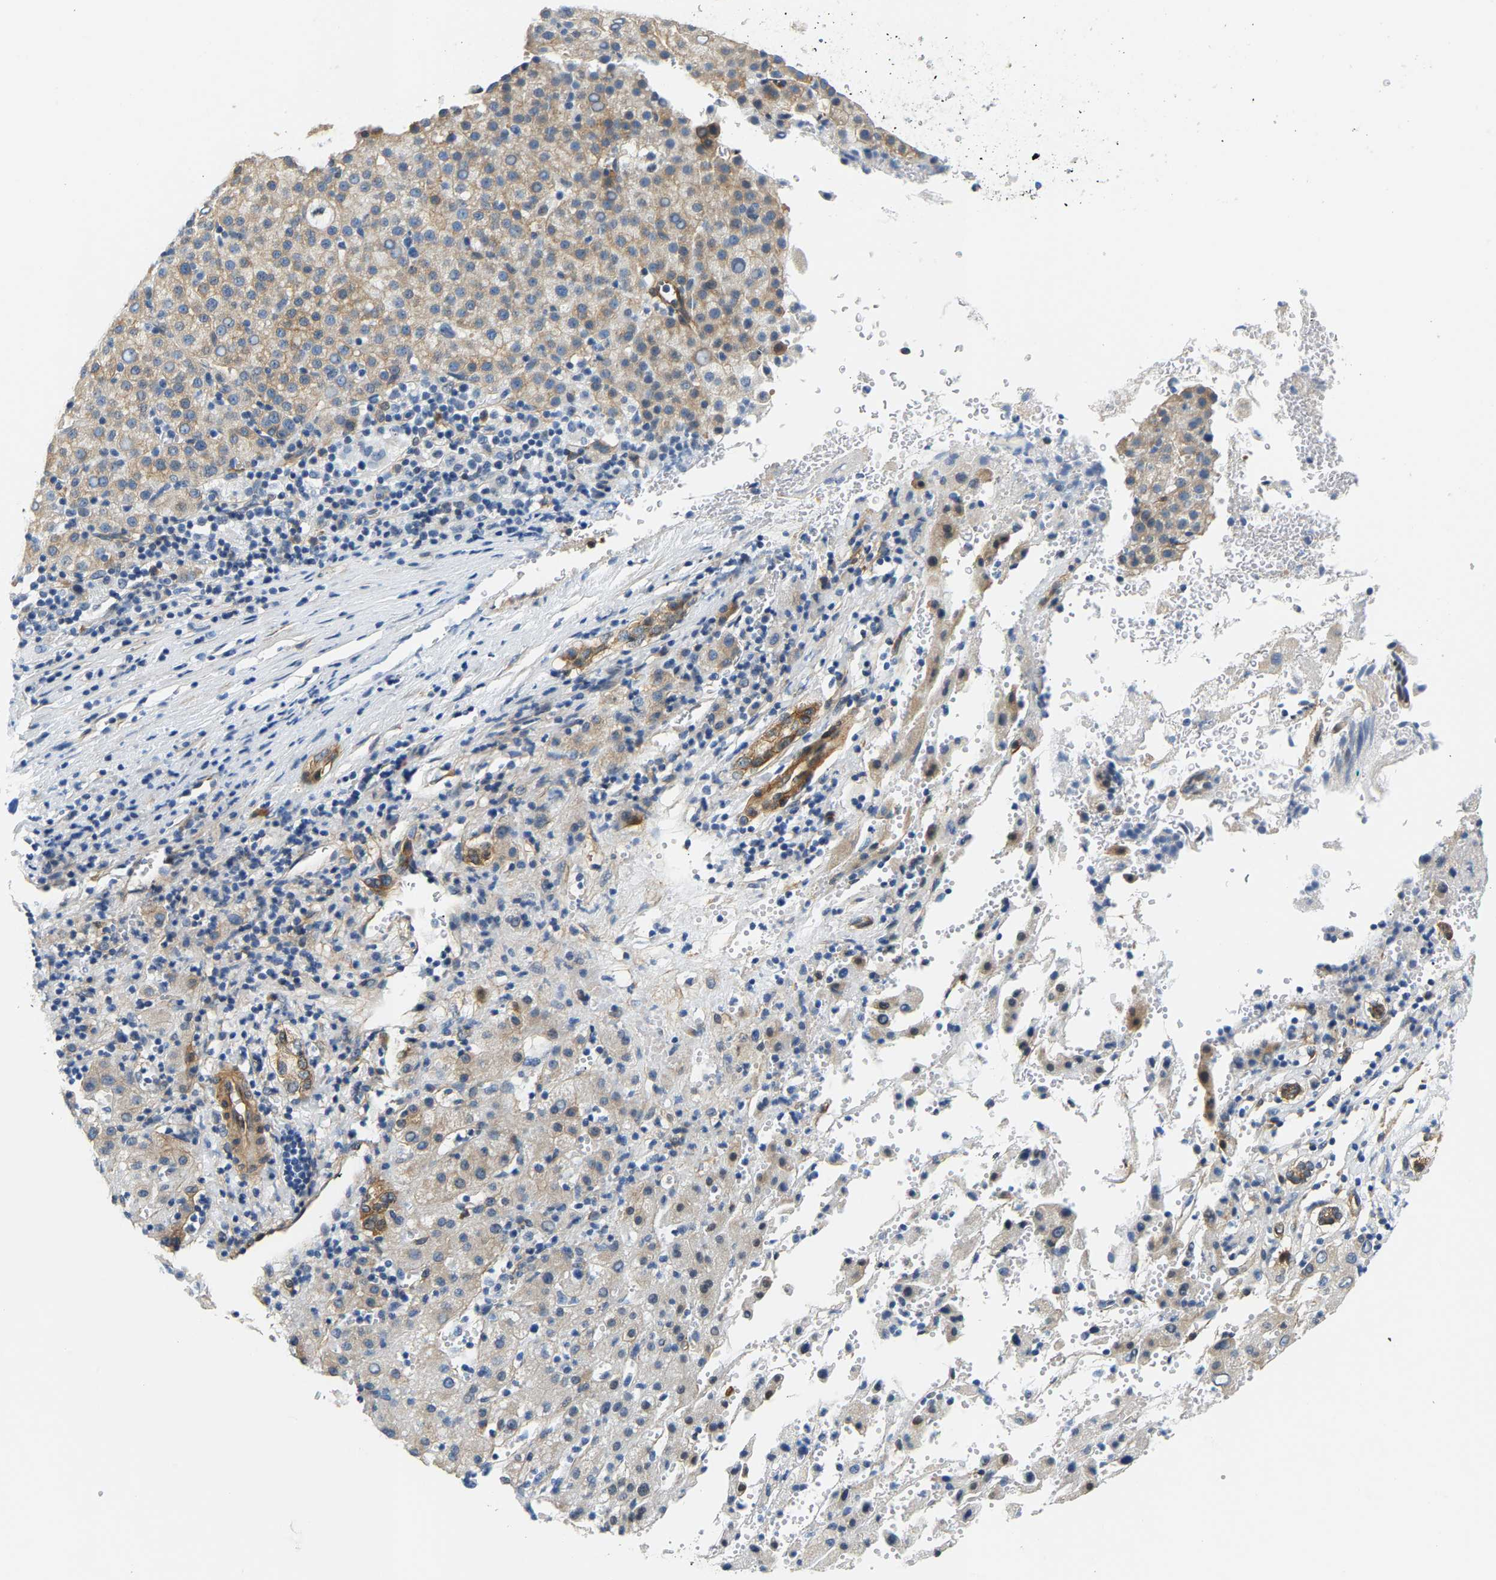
{"staining": {"intensity": "weak", "quantity": "25%-75%", "location": "cytoplasmic/membranous"}, "tissue": "liver cancer", "cell_type": "Tumor cells", "image_type": "cancer", "snomed": [{"axis": "morphology", "description": "Carcinoma, Hepatocellular, NOS"}, {"axis": "topography", "description": "Liver"}], "caption": "Tumor cells exhibit low levels of weak cytoplasmic/membranous positivity in about 25%-75% of cells in liver hepatocellular carcinoma.", "gene": "PAWR", "patient": {"sex": "female", "age": 58}}